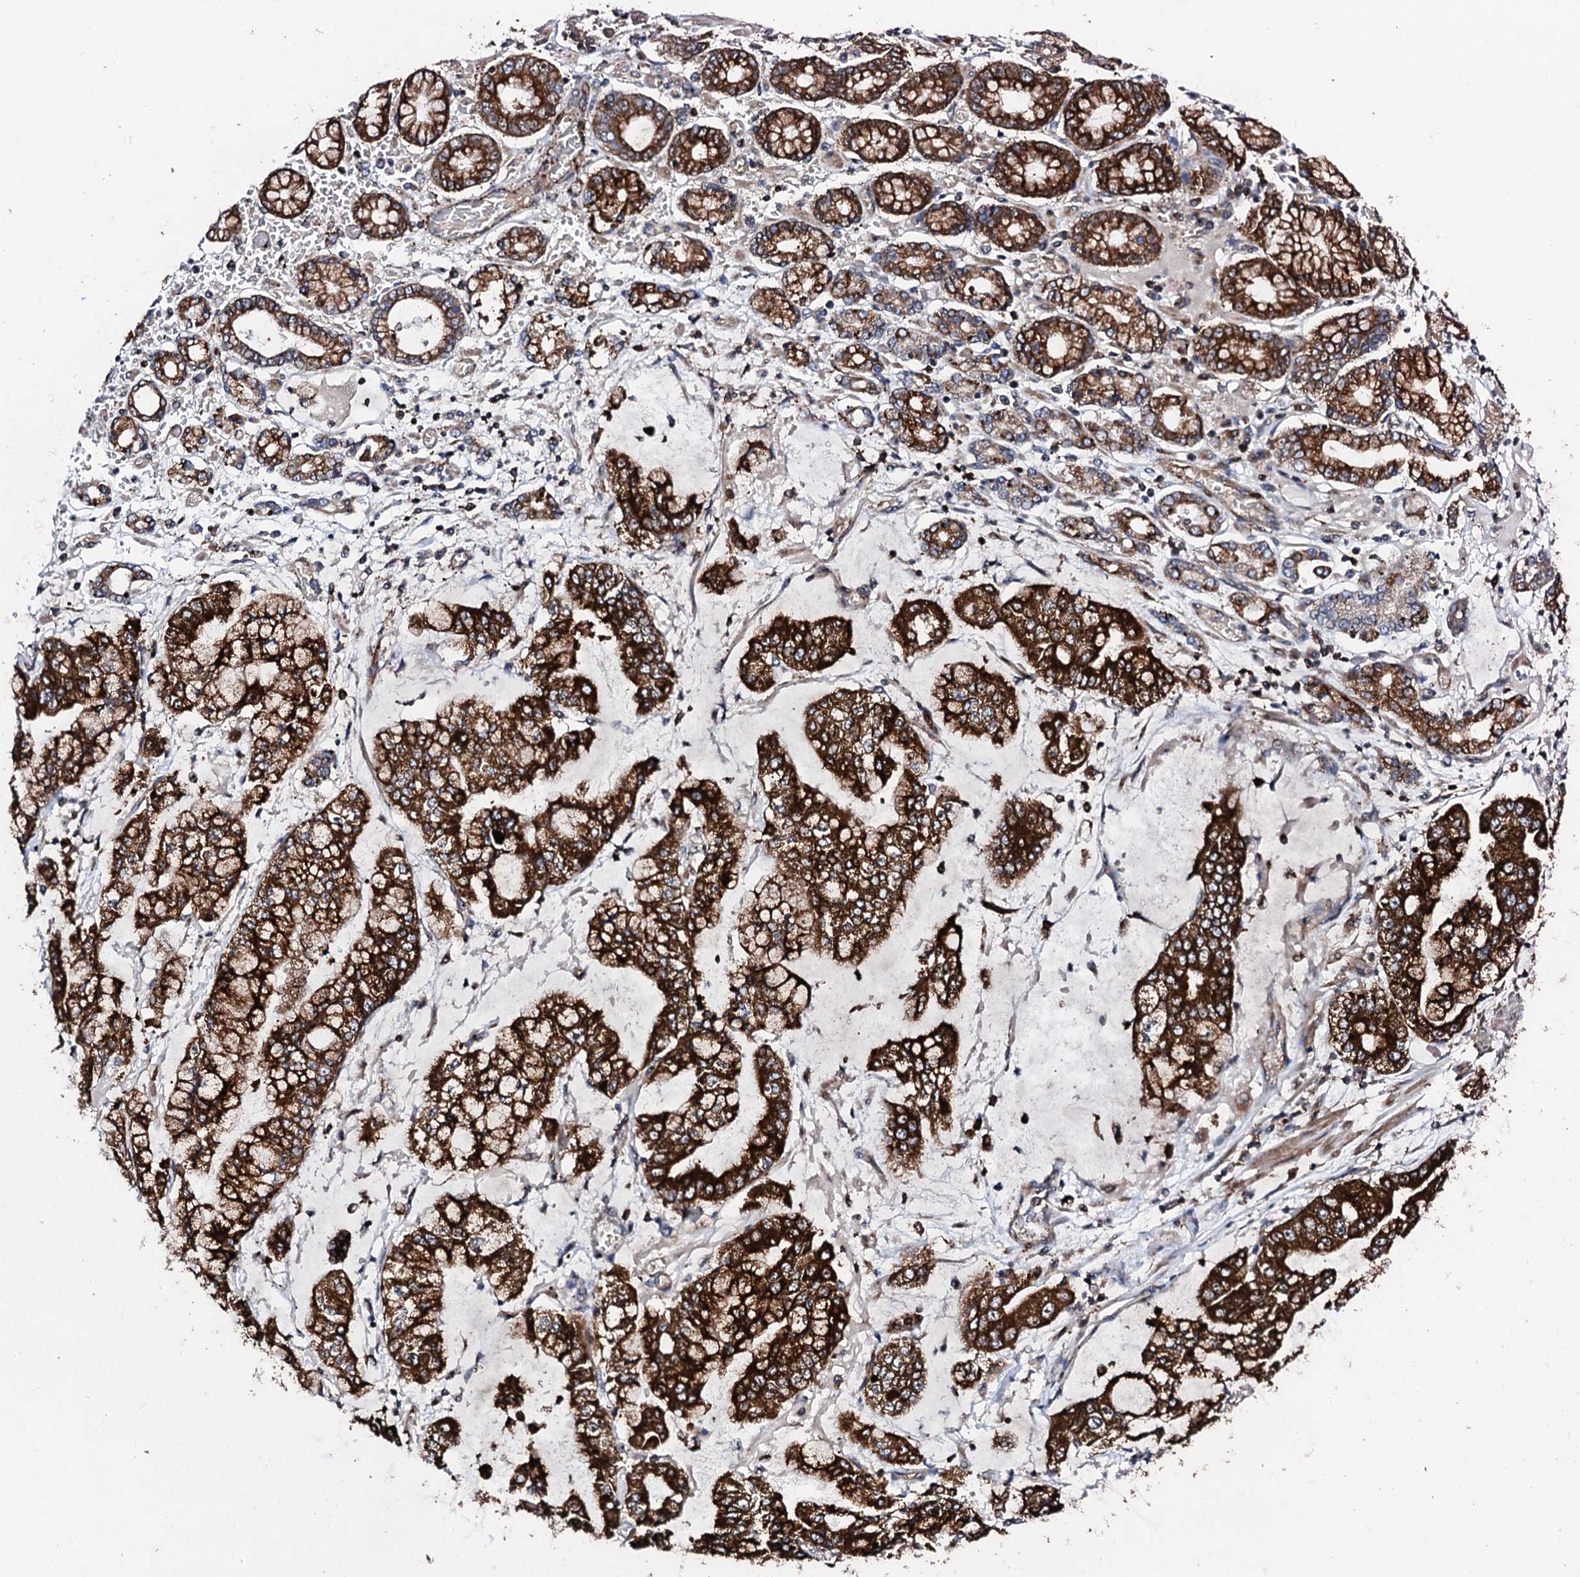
{"staining": {"intensity": "strong", "quantity": ">75%", "location": "cytoplasmic/membranous"}, "tissue": "stomach cancer", "cell_type": "Tumor cells", "image_type": "cancer", "snomed": [{"axis": "morphology", "description": "Normal tissue, NOS"}, {"axis": "morphology", "description": "Adenocarcinoma, NOS"}, {"axis": "topography", "description": "Stomach, upper"}, {"axis": "topography", "description": "Stomach"}], "caption": "The immunohistochemical stain shows strong cytoplasmic/membranous expression in tumor cells of adenocarcinoma (stomach) tissue.", "gene": "GTPBP4", "patient": {"sex": "male", "age": 76}}